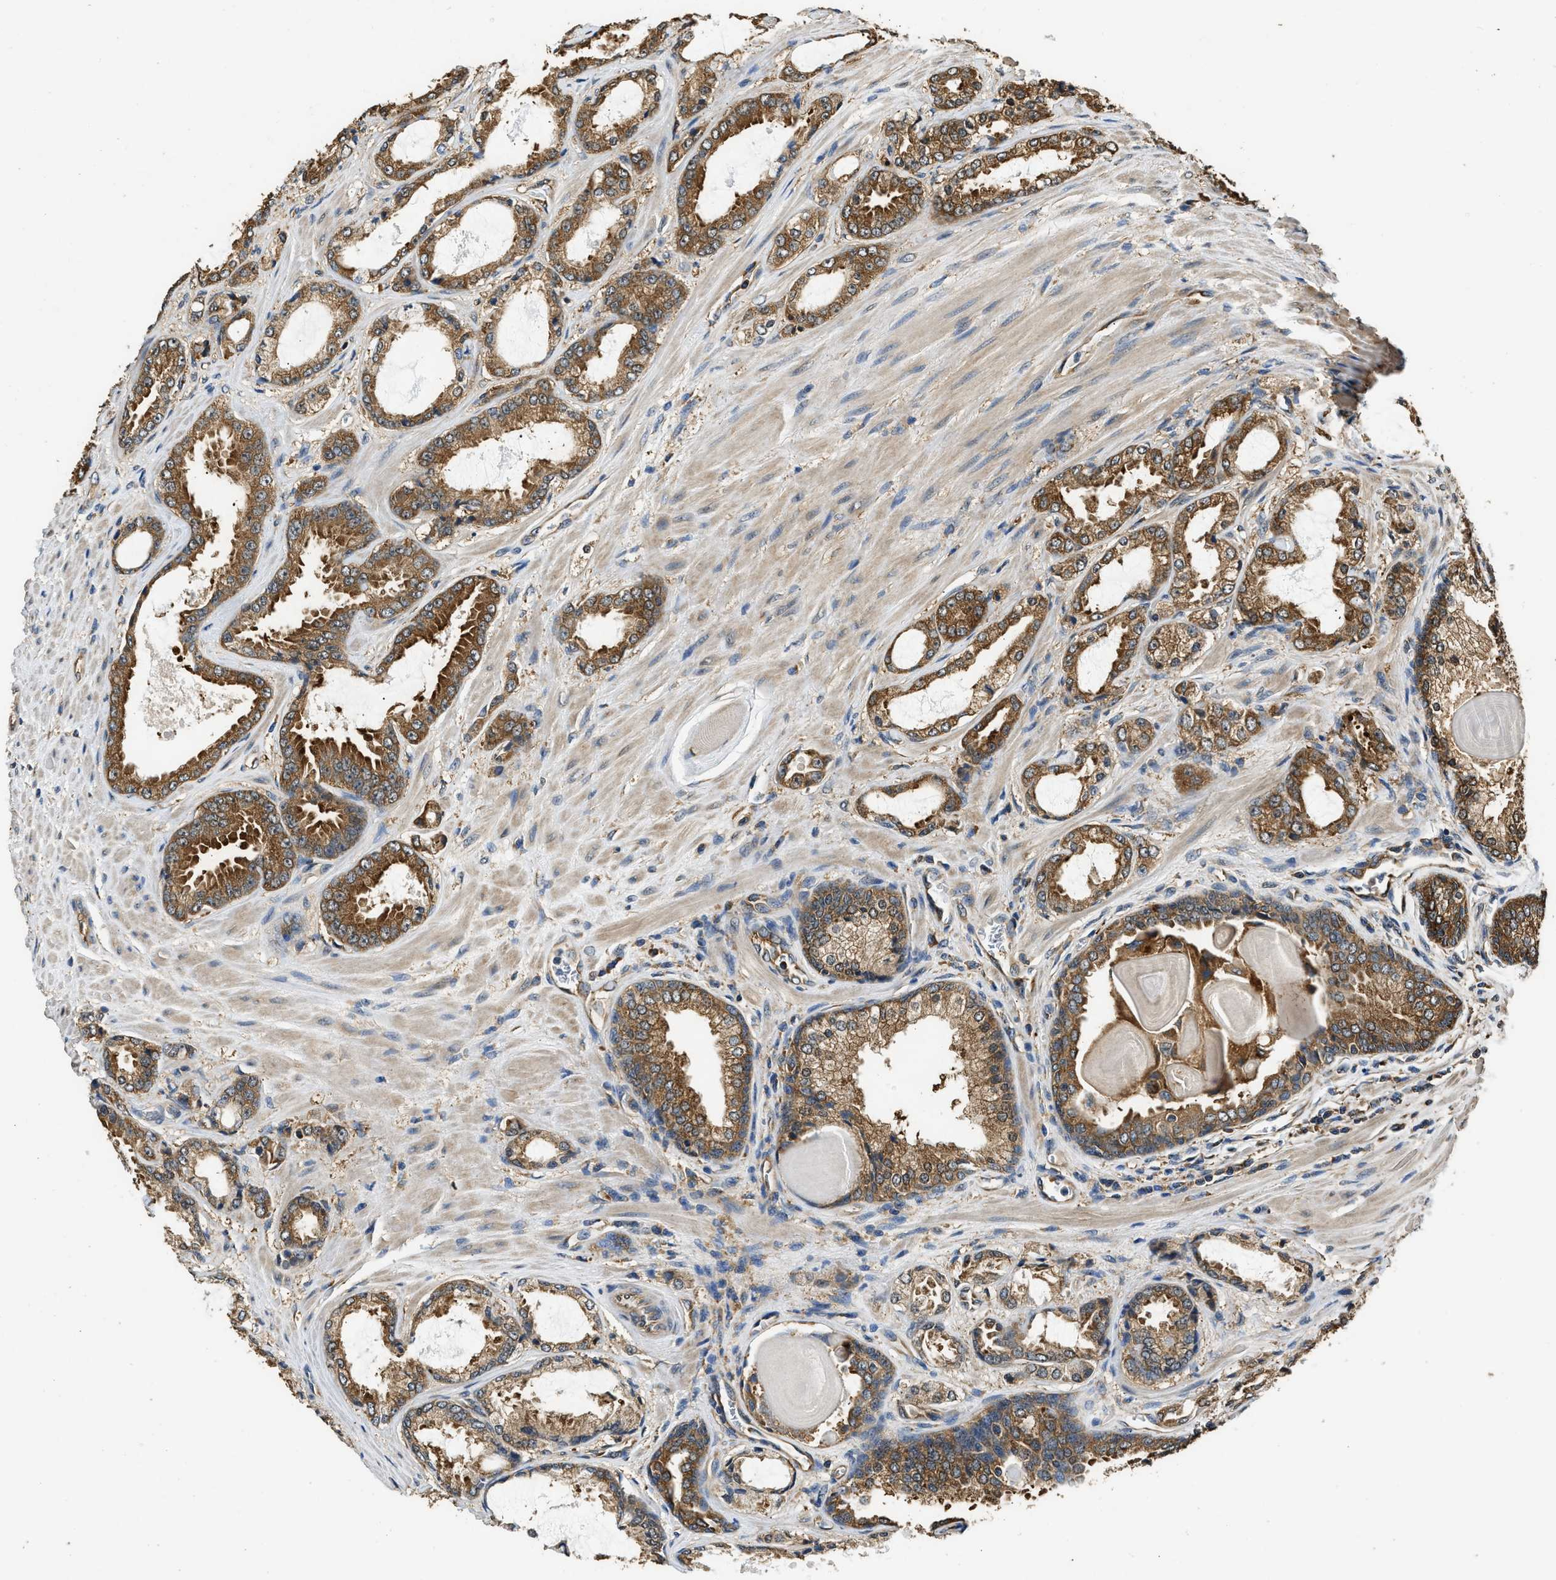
{"staining": {"intensity": "strong", "quantity": ">75%", "location": "cytoplasmic/membranous"}, "tissue": "prostate cancer", "cell_type": "Tumor cells", "image_type": "cancer", "snomed": [{"axis": "morphology", "description": "Adenocarcinoma, High grade"}, {"axis": "topography", "description": "Prostate"}], "caption": "A high-resolution histopathology image shows IHC staining of prostate high-grade adenocarcinoma, which exhibits strong cytoplasmic/membranous positivity in about >75% of tumor cells. (DAB (3,3'-diaminobenzidine) = brown stain, brightfield microscopy at high magnification).", "gene": "SLC36A4", "patient": {"sex": "male", "age": 65}}